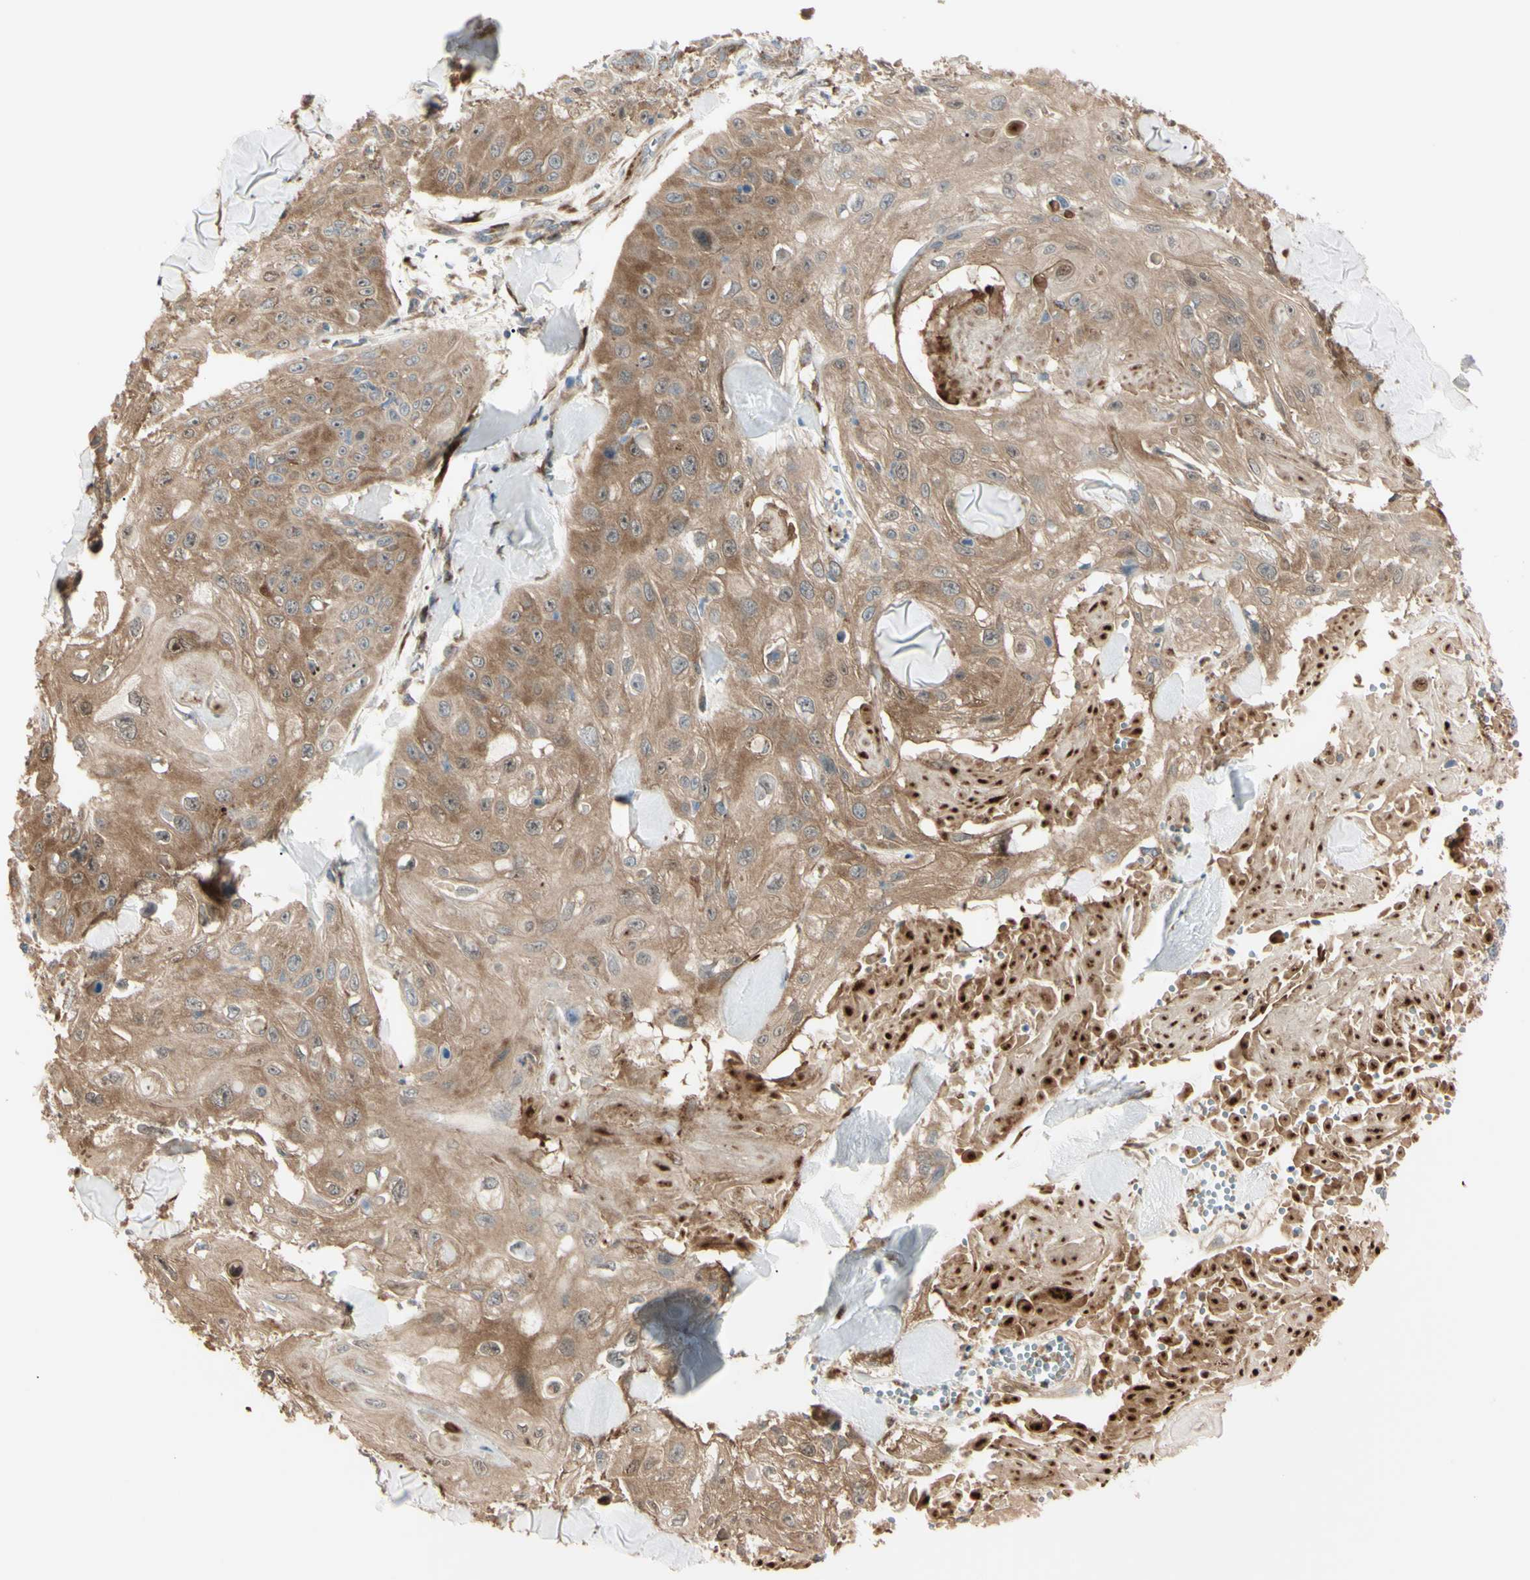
{"staining": {"intensity": "moderate", "quantity": ">75%", "location": "cytoplasmic/membranous"}, "tissue": "skin cancer", "cell_type": "Tumor cells", "image_type": "cancer", "snomed": [{"axis": "morphology", "description": "Squamous cell carcinoma, NOS"}, {"axis": "topography", "description": "Skin"}], "caption": "IHC of skin cancer (squamous cell carcinoma) demonstrates medium levels of moderate cytoplasmic/membranous positivity in about >75% of tumor cells.", "gene": "EIF5A", "patient": {"sex": "male", "age": 86}}